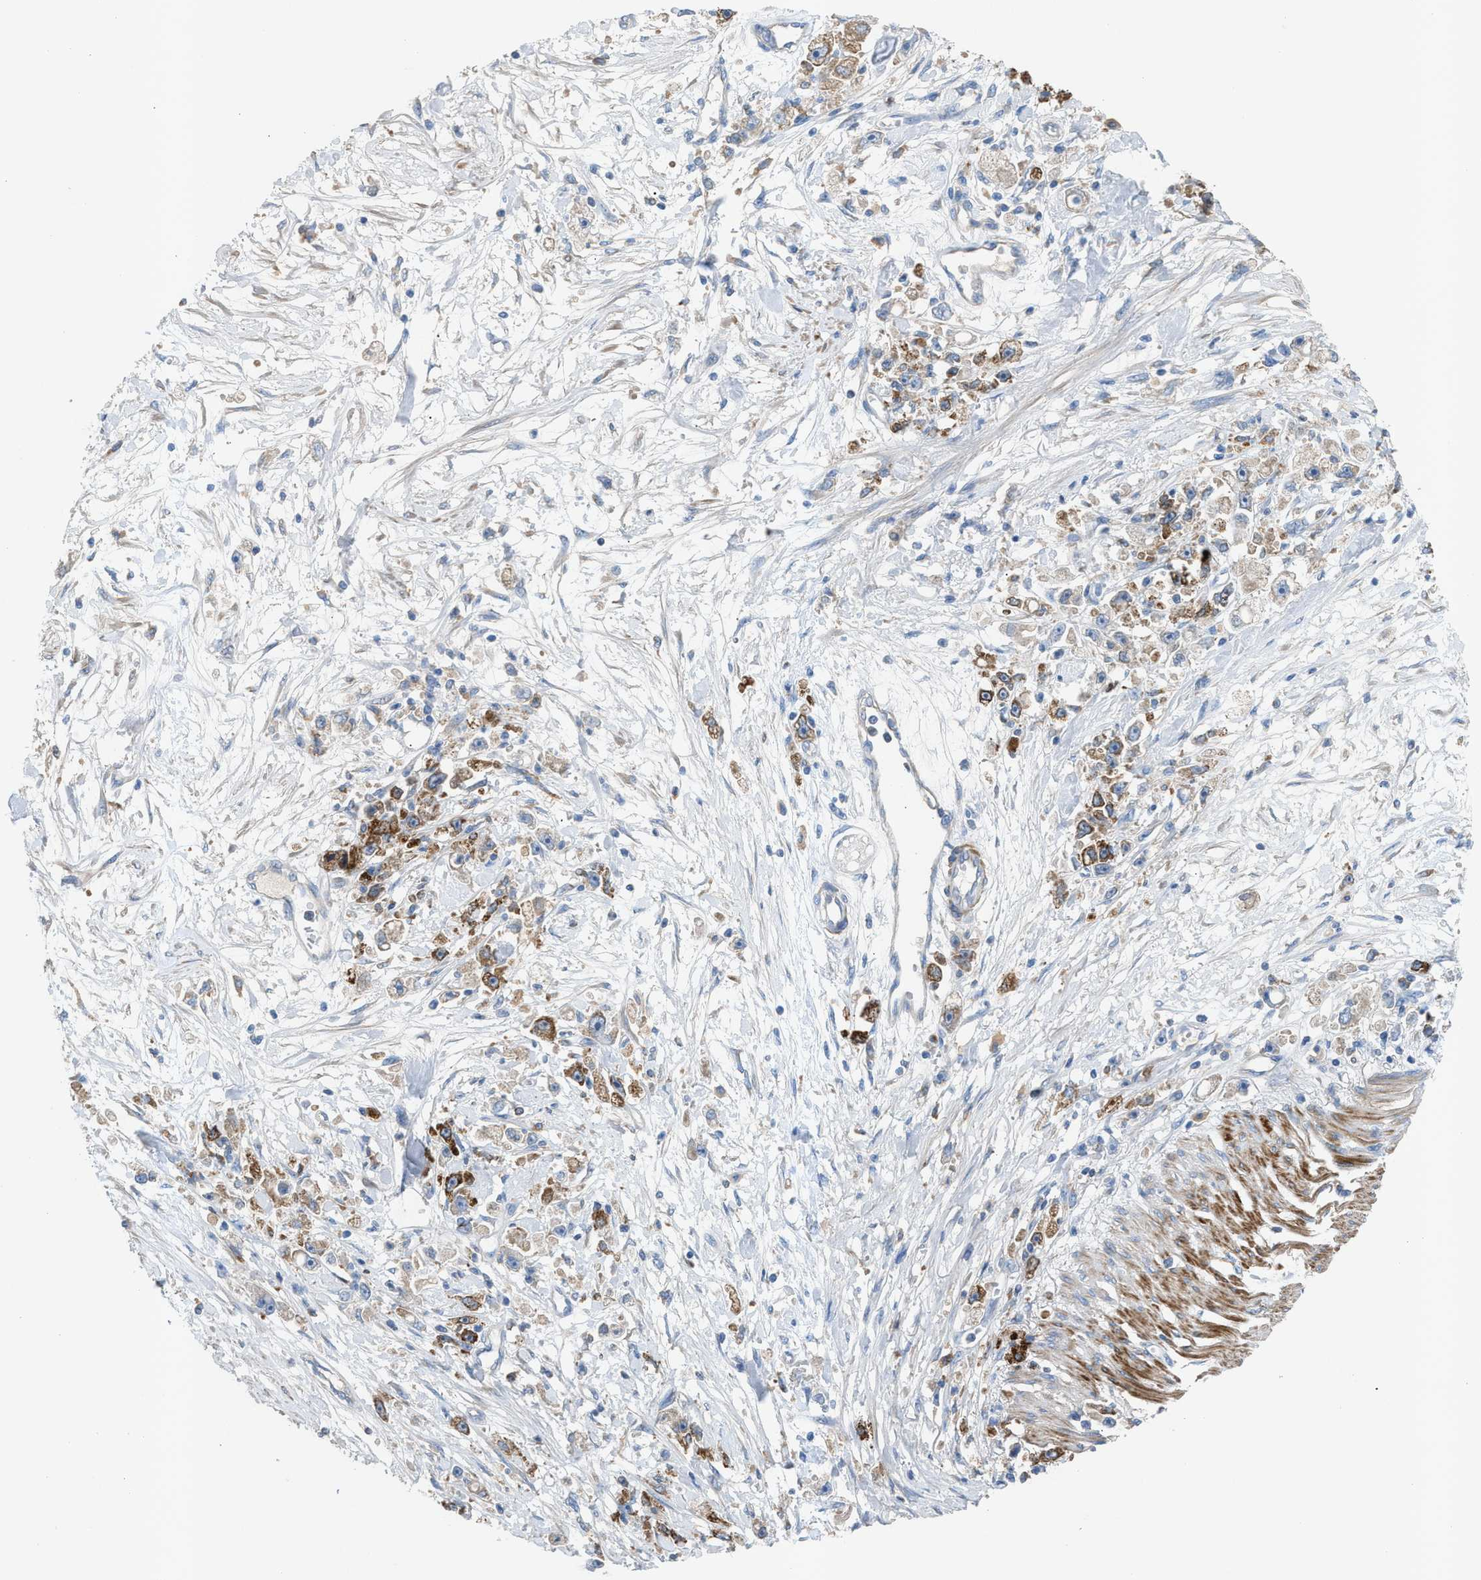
{"staining": {"intensity": "moderate", "quantity": "25%-75%", "location": "cytoplasmic/membranous"}, "tissue": "stomach cancer", "cell_type": "Tumor cells", "image_type": "cancer", "snomed": [{"axis": "morphology", "description": "Adenocarcinoma, NOS"}, {"axis": "topography", "description": "Stomach"}], "caption": "Moderate cytoplasmic/membranous expression is appreciated in about 25%-75% of tumor cells in stomach adenocarcinoma.", "gene": "AOAH", "patient": {"sex": "female", "age": 59}}